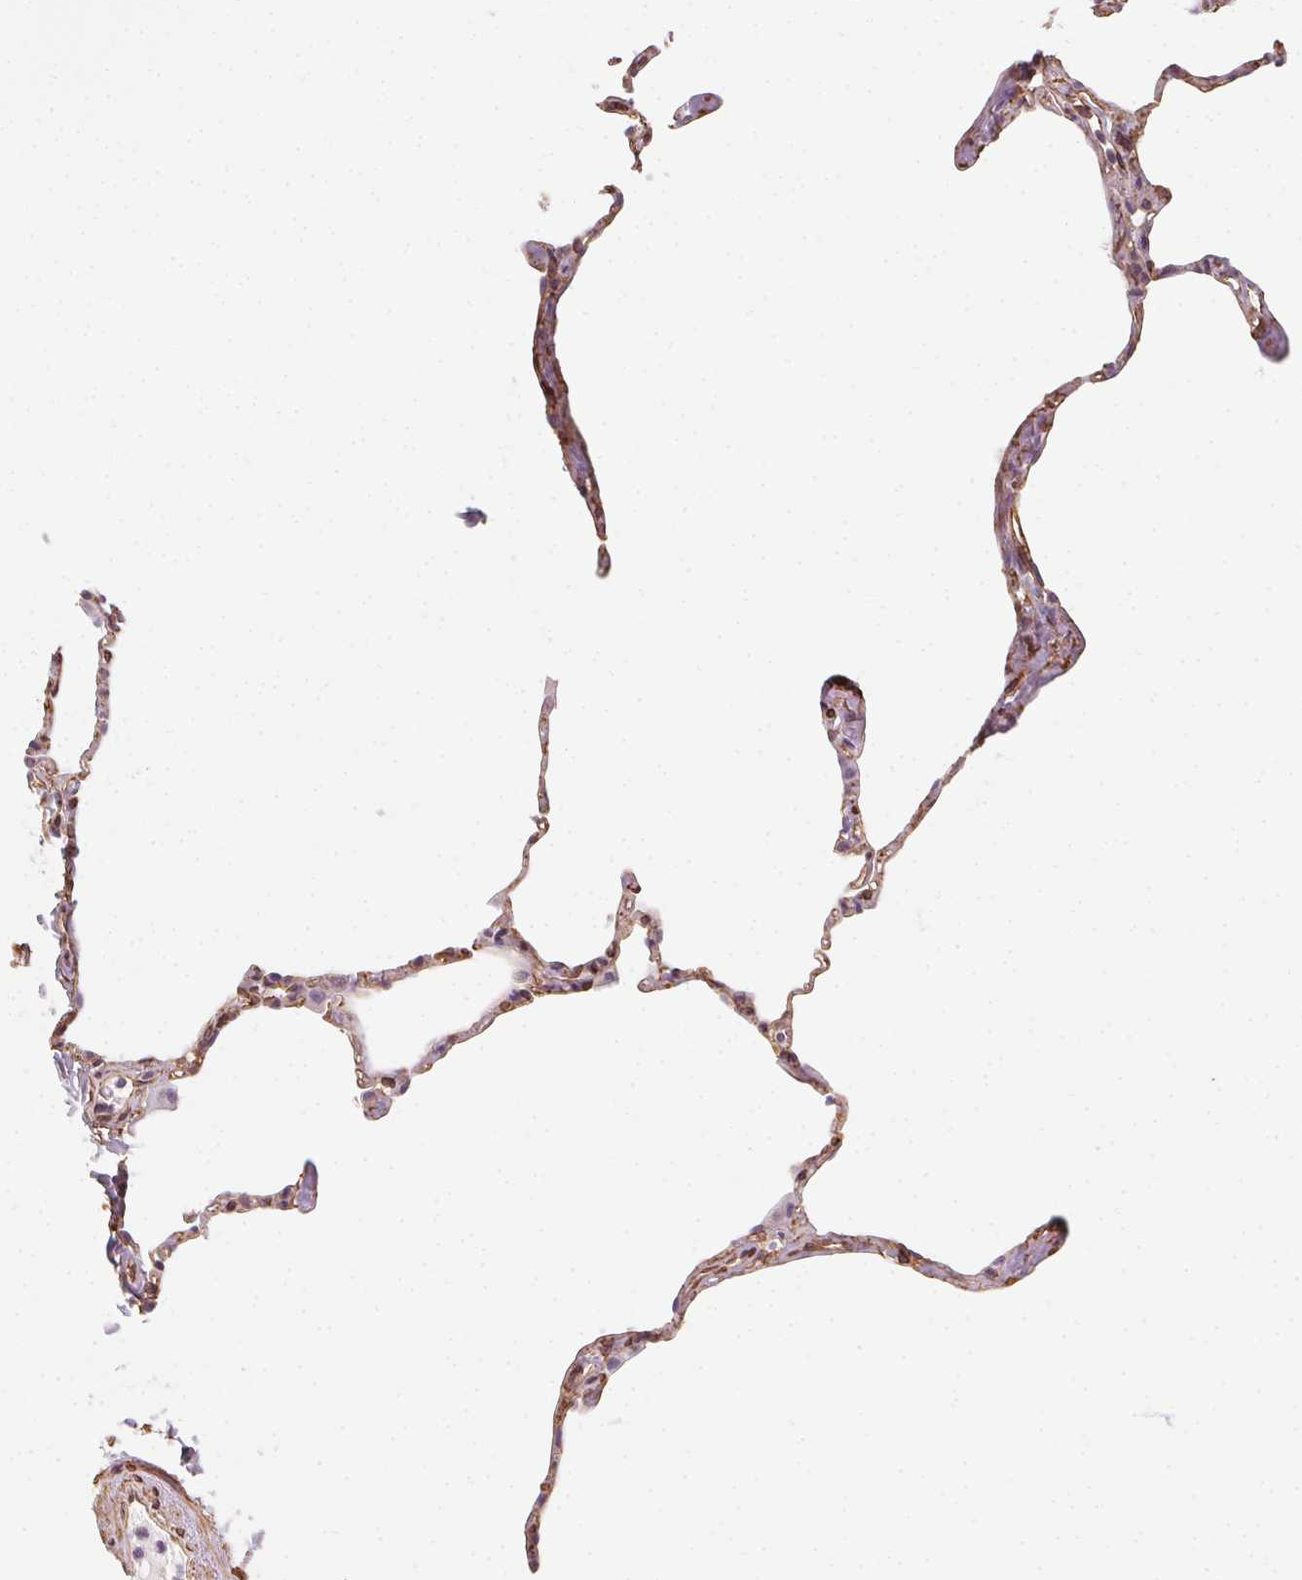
{"staining": {"intensity": "moderate", "quantity": "<25%", "location": "cytoplasmic/membranous"}, "tissue": "lung", "cell_type": "Alveolar cells", "image_type": "normal", "snomed": [{"axis": "morphology", "description": "Normal tissue, NOS"}, {"axis": "topography", "description": "Lung"}], "caption": "Immunohistochemistry histopathology image of normal lung stained for a protein (brown), which displays low levels of moderate cytoplasmic/membranous staining in about <25% of alveolar cells.", "gene": "RSBN1", "patient": {"sex": "male", "age": 65}}